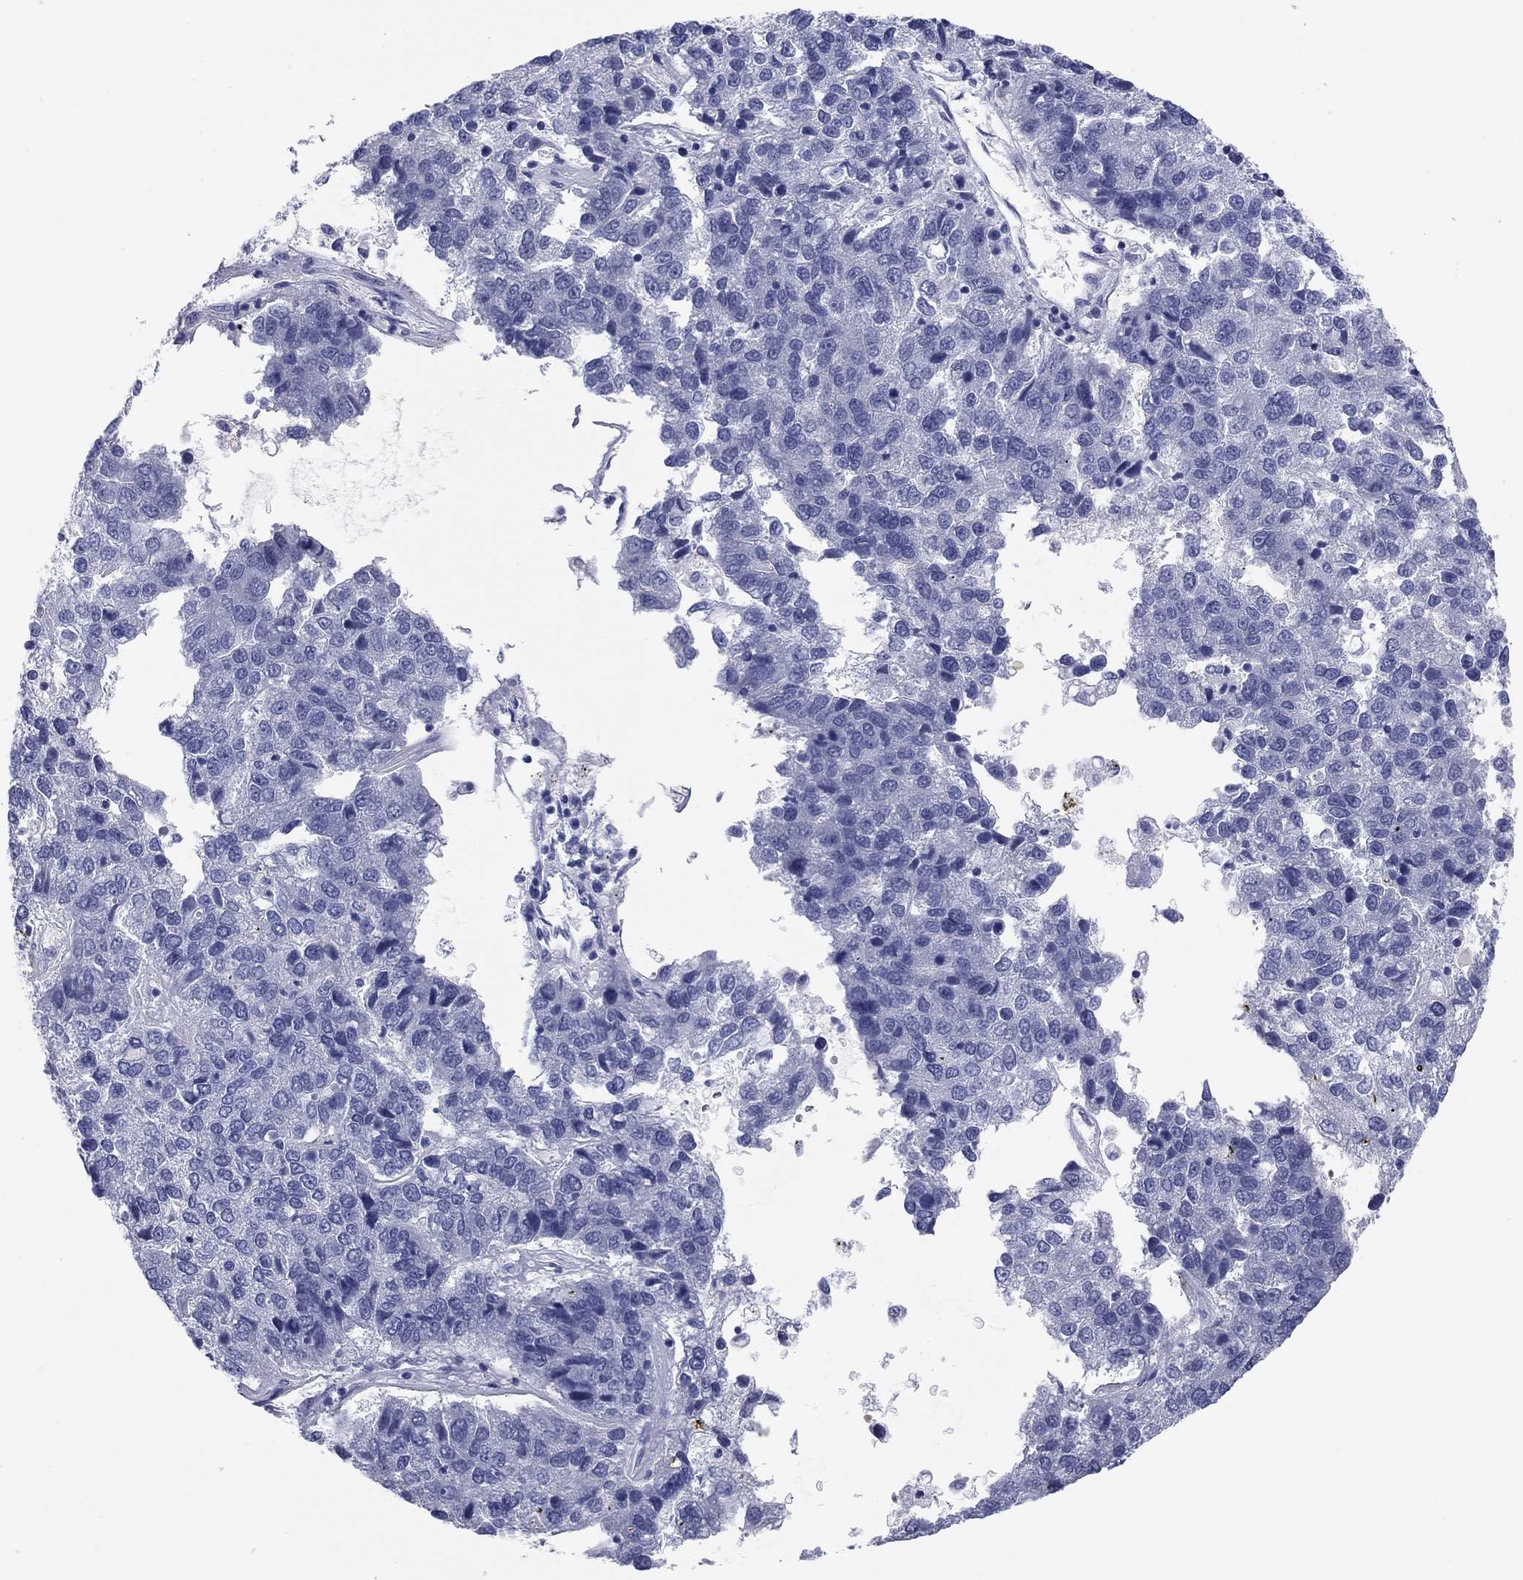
{"staining": {"intensity": "negative", "quantity": "none", "location": "none"}, "tissue": "pancreatic cancer", "cell_type": "Tumor cells", "image_type": "cancer", "snomed": [{"axis": "morphology", "description": "Adenocarcinoma, NOS"}, {"axis": "topography", "description": "Pancreas"}], "caption": "Immunohistochemical staining of pancreatic adenocarcinoma demonstrates no significant expression in tumor cells.", "gene": "KCNH1", "patient": {"sex": "female", "age": 61}}